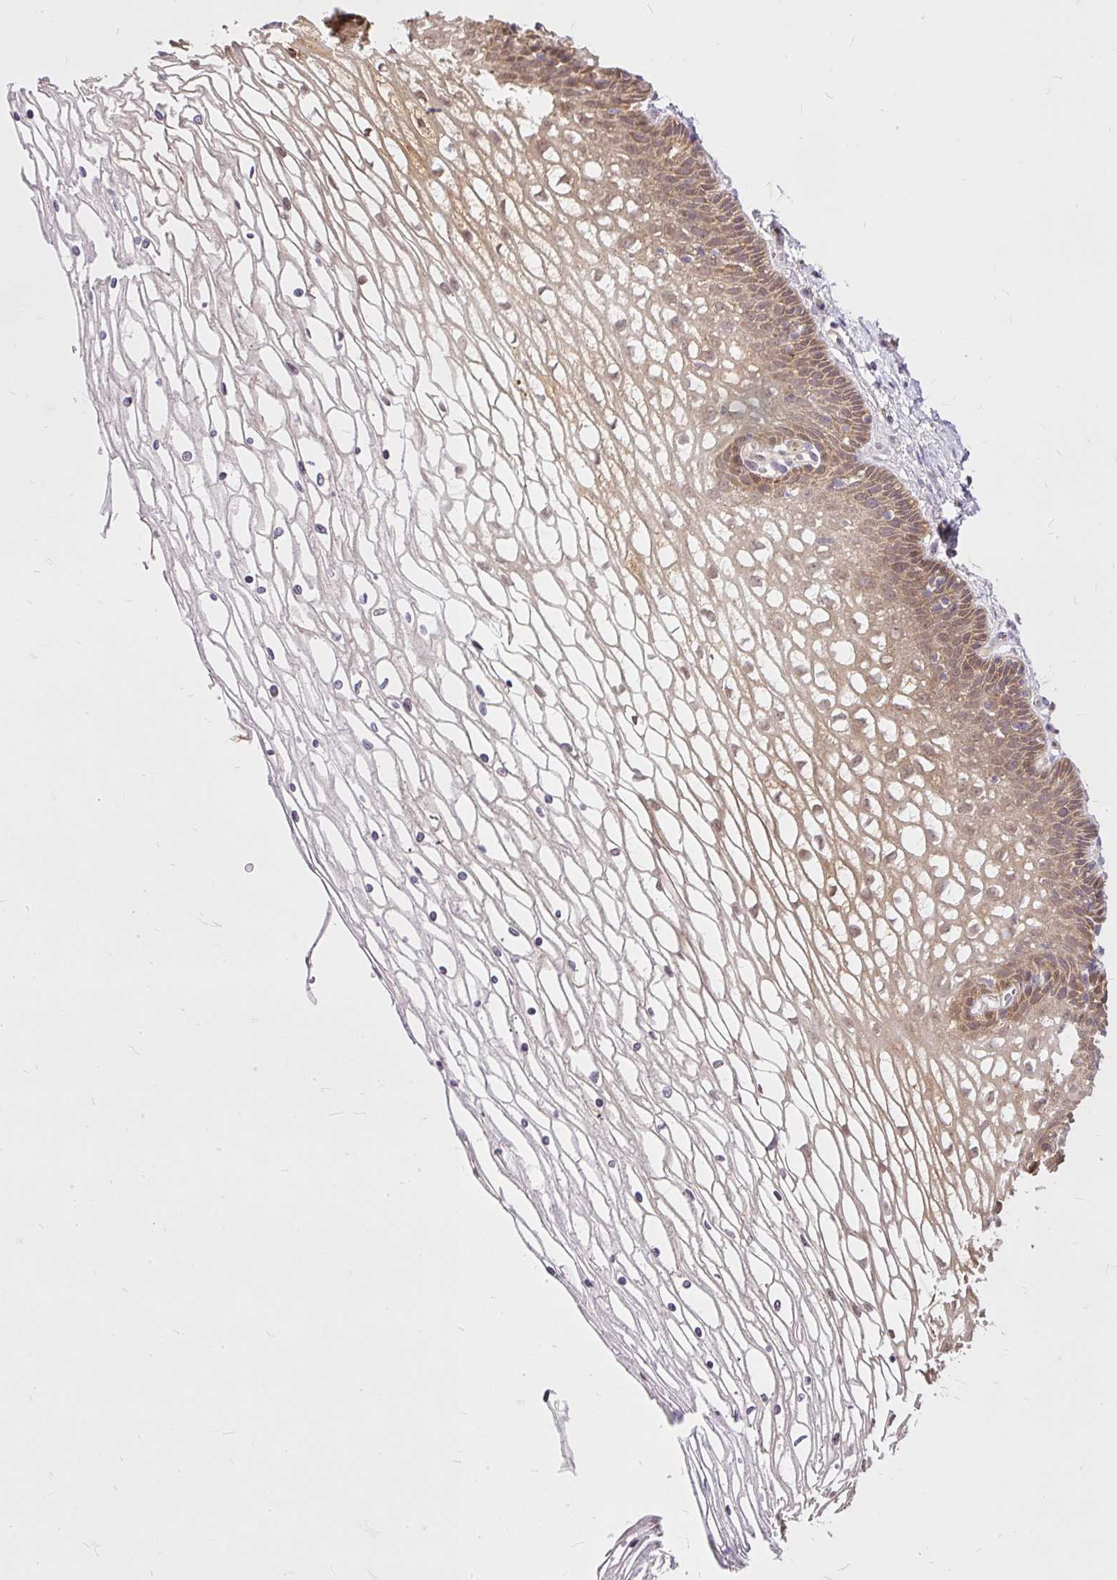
{"staining": {"intensity": "moderate", "quantity": ">75%", "location": "cytoplasmic/membranous"}, "tissue": "cervix", "cell_type": "Glandular cells", "image_type": "normal", "snomed": [{"axis": "morphology", "description": "Normal tissue, NOS"}, {"axis": "topography", "description": "Cervix"}], "caption": "Immunohistochemical staining of unremarkable human cervix displays medium levels of moderate cytoplasmic/membranous positivity in approximately >75% of glandular cells. The protein of interest is stained brown, and the nuclei are stained in blue (DAB IHC with brightfield microscopy, high magnification).", "gene": "AP5S1", "patient": {"sex": "female", "age": 36}}